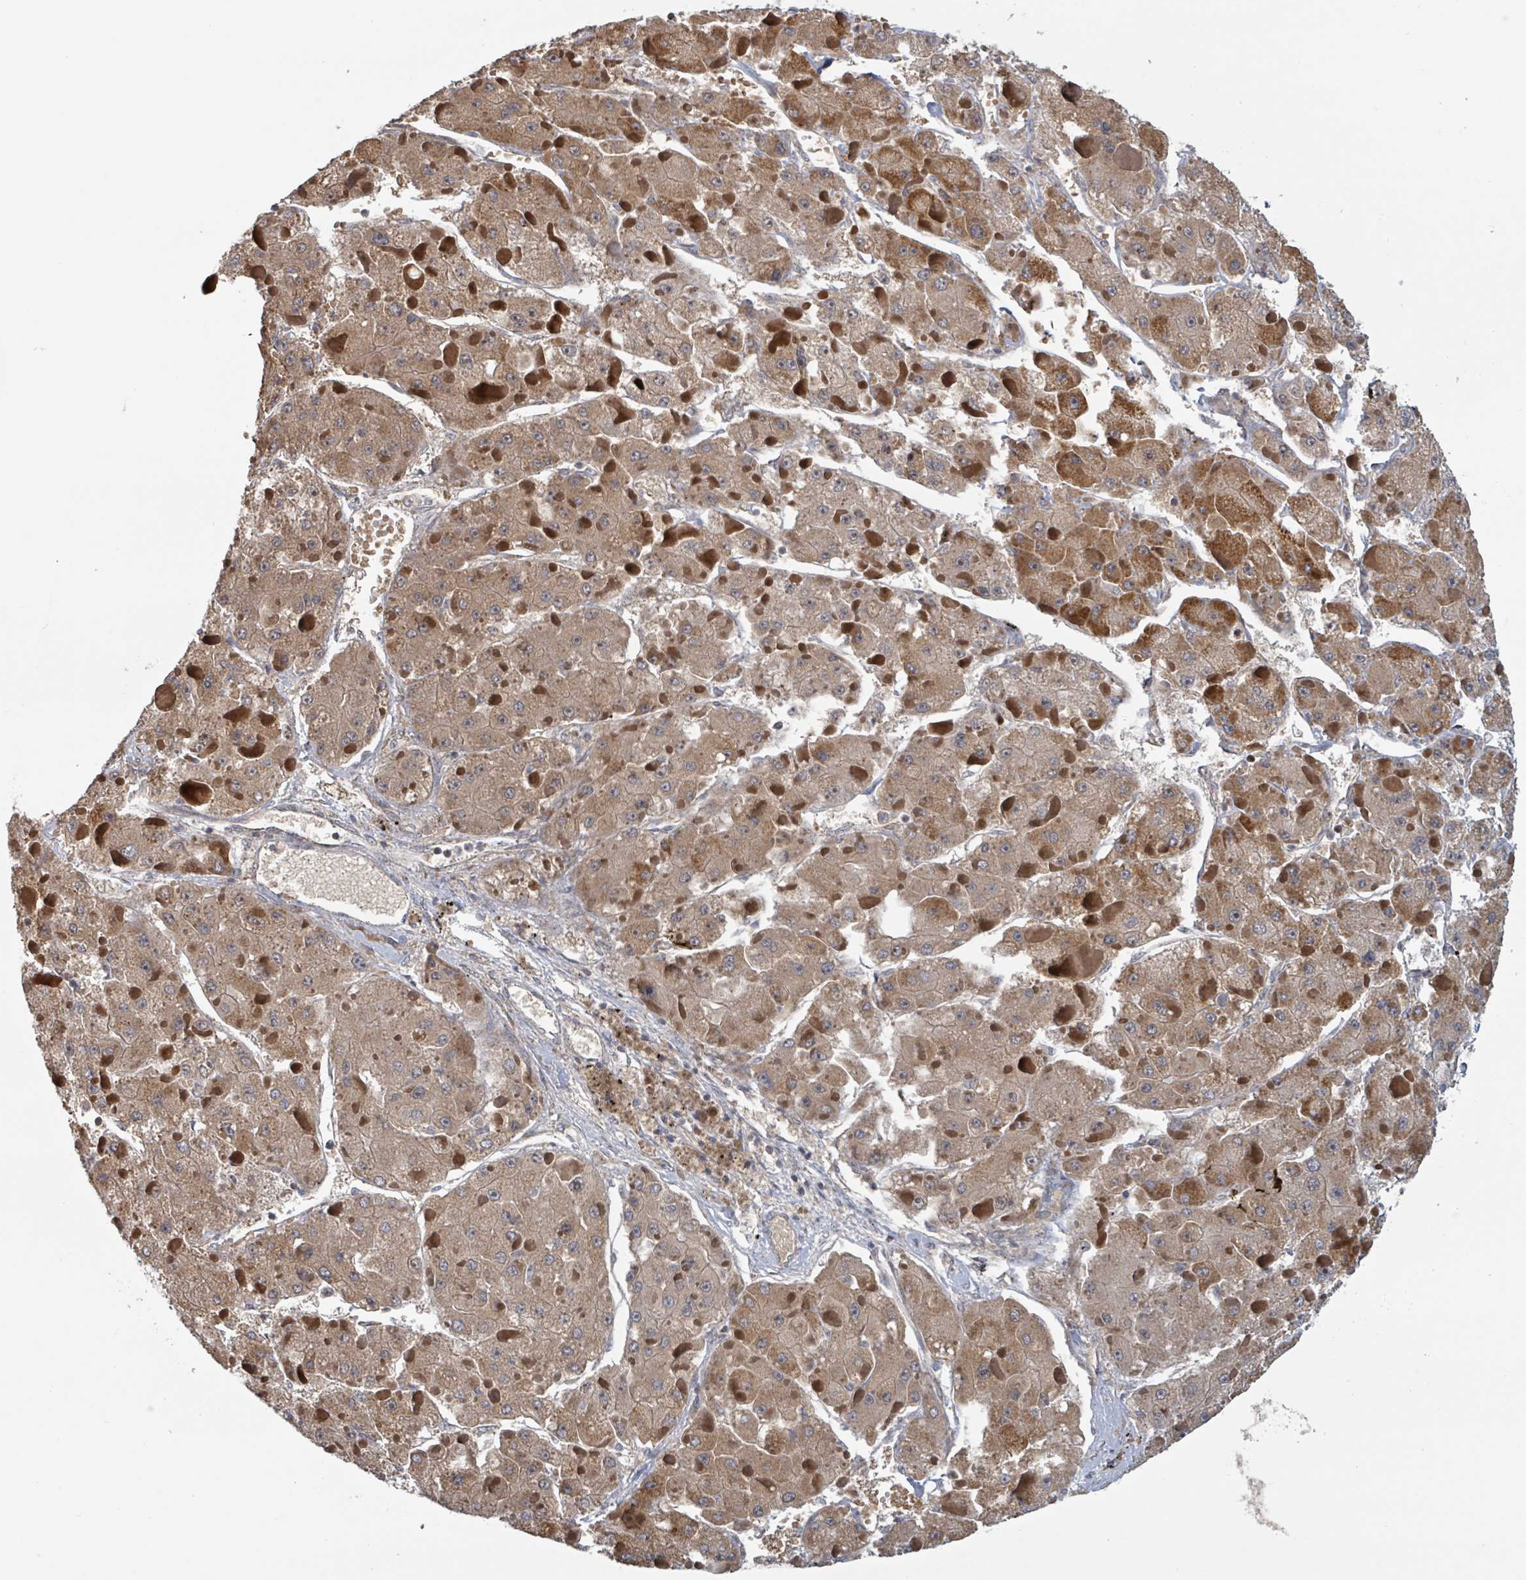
{"staining": {"intensity": "moderate", "quantity": ">75%", "location": "cytoplasmic/membranous"}, "tissue": "liver cancer", "cell_type": "Tumor cells", "image_type": "cancer", "snomed": [{"axis": "morphology", "description": "Carcinoma, Hepatocellular, NOS"}, {"axis": "topography", "description": "Liver"}], "caption": "A high-resolution histopathology image shows immunohistochemistry staining of hepatocellular carcinoma (liver), which displays moderate cytoplasmic/membranous staining in approximately >75% of tumor cells. The protein is shown in brown color, while the nuclei are stained blue.", "gene": "HIVEP1", "patient": {"sex": "female", "age": 73}}